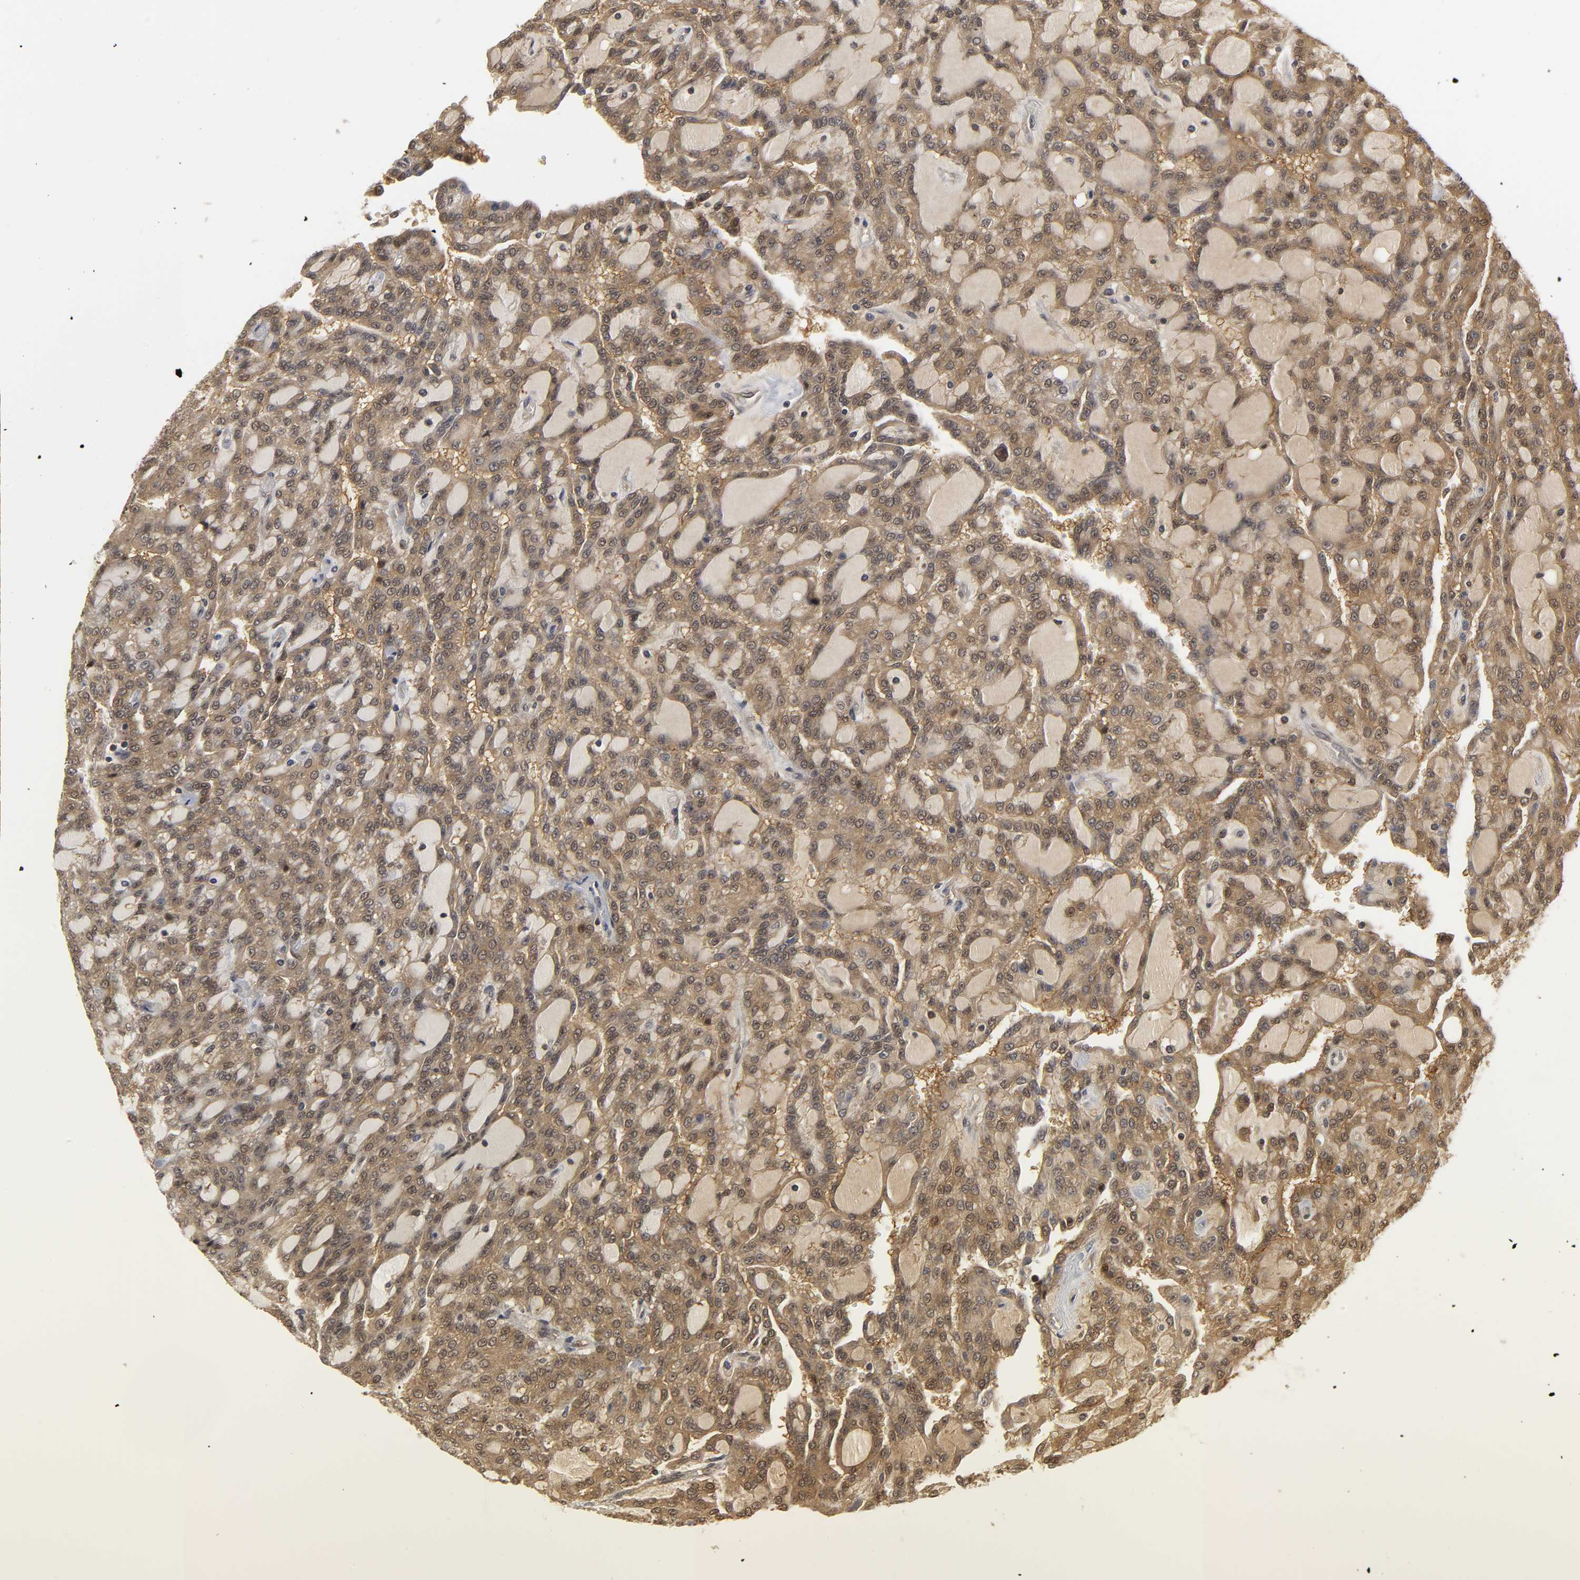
{"staining": {"intensity": "moderate", "quantity": ">75%", "location": "cytoplasmic/membranous,nuclear"}, "tissue": "renal cancer", "cell_type": "Tumor cells", "image_type": "cancer", "snomed": [{"axis": "morphology", "description": "Adenocarcinoma, NOS"}, {"axis": "topography", "description": "Kidney"}], "caption": "The micrograph shows staining of renal adenocarcinoma, revealing moderate cytoplasmic/membranous and nuclear protein staining (brown color) within tumor cells. The staining was performed using DAB (3,3'-diaminobenzidine) to visualize the protein expression in brown, while the nuclei were stained in blue with hematoxylin (Magnification: 20x).", "gene": "PARK7", "patient": {"sex": "male", "age": 63}}